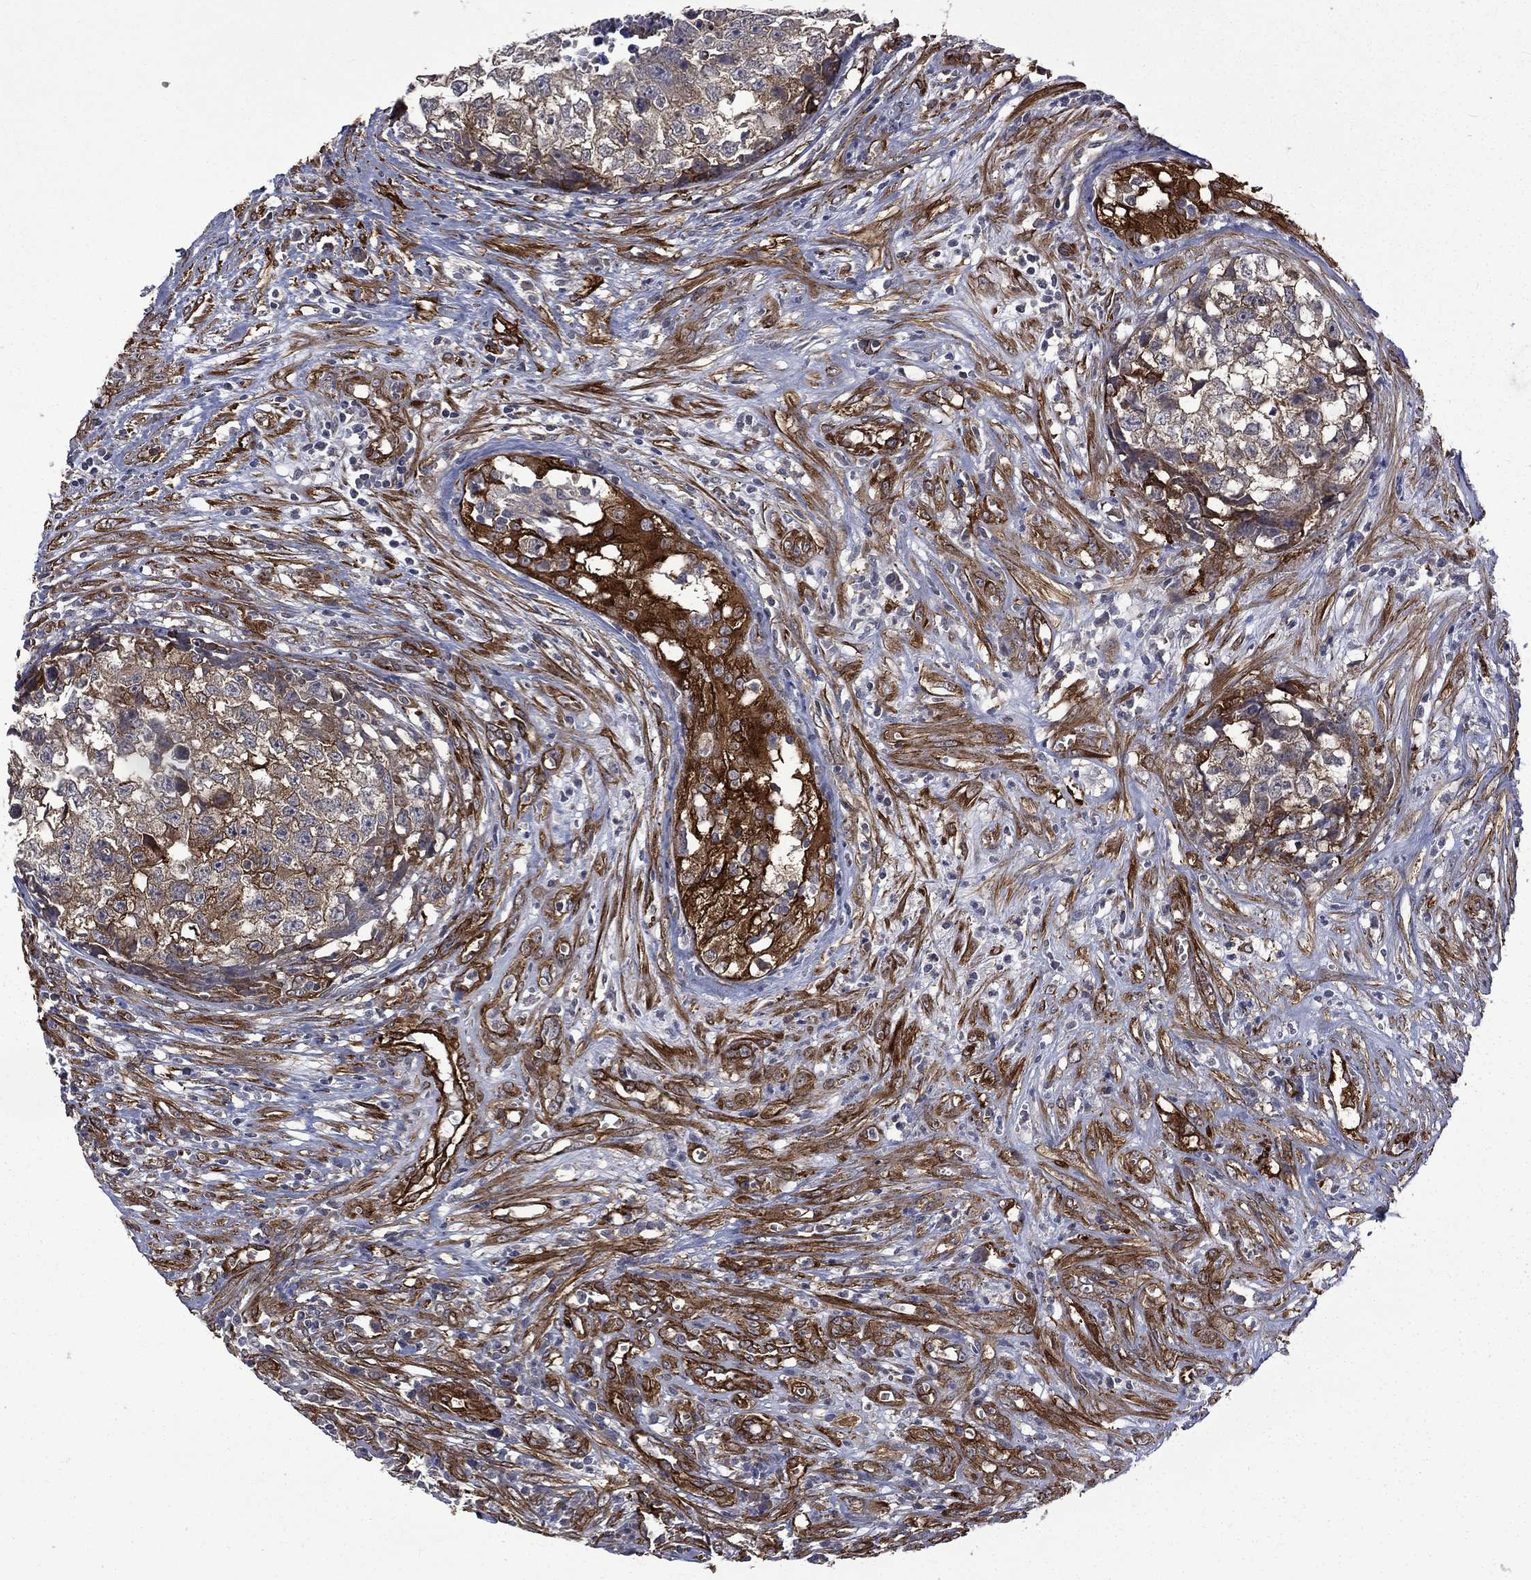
{"staining": {"intensity": "weak", "quantity": "25%-75%", "location": "cytoplasmic/membranous"}, "tissue": "testis cancer", "cell_type": "Tumor cells", "image_type": "cancer", "snomed": [{"axis": "morphology", "description": "Seminoma, NOS"}, {"axis": "morphology", "description": "Carcinoma, Embryonal, NOS"}, {"axis": "topography", "description": "Testis"}], "caption": "Embryonal carcinoma (testis) was stained to show a protein in brown. There is low levels of weak cytoplasmic/membranous staining in approximately 25%-75% of tumor cells.", "gene": "PPFIBP1", "patient": {"sex": "male", "age": 22}}